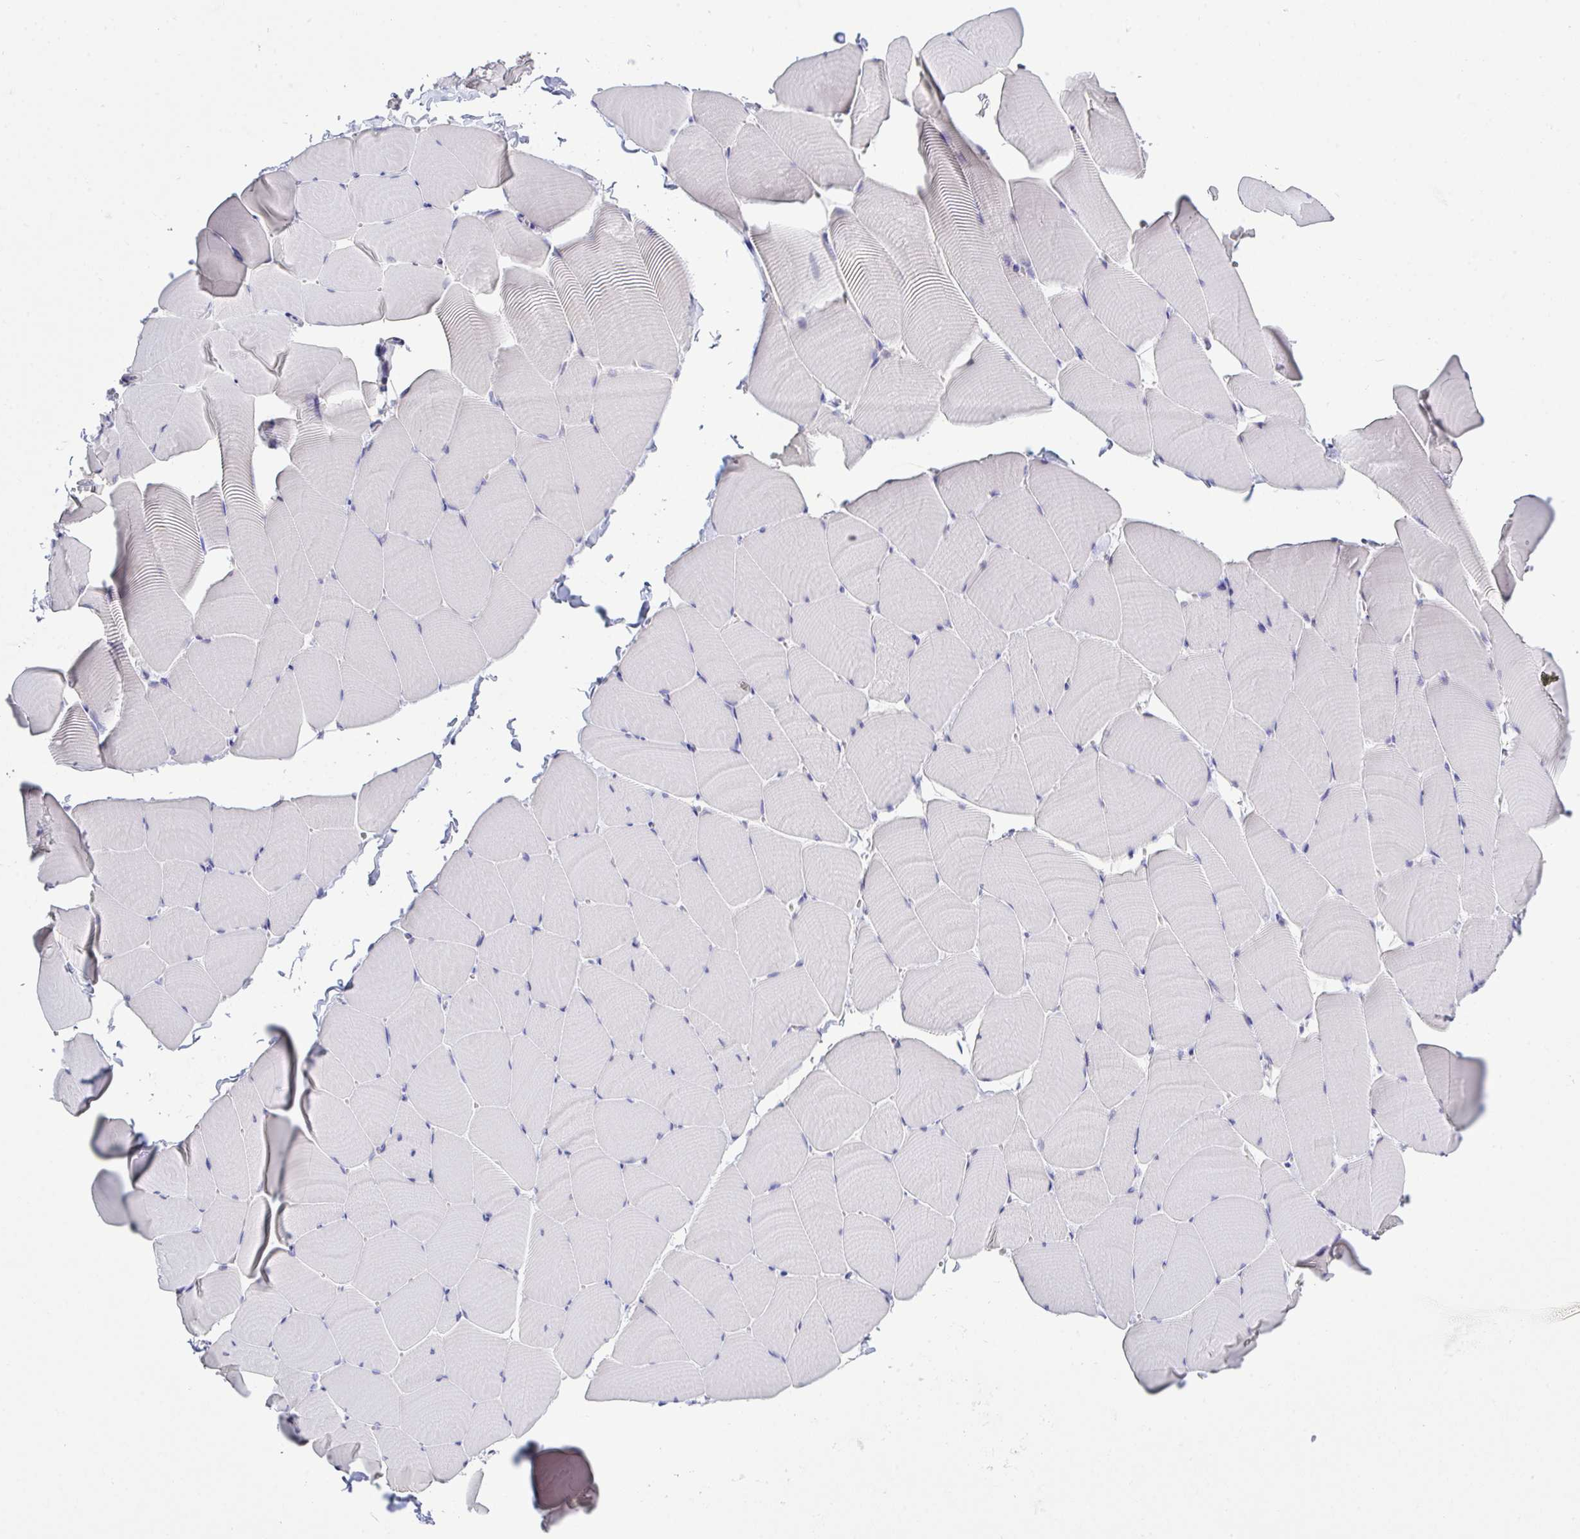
{"staining": {"intensity": "negative", "quantity": "none", "location": "none"}, "tissue": "skeletal muscle", "cell_type": "Myocytes", "image_type": "normal", "snomed": [{"axis": "morphology", "description": "Normal tissue, NOS"}, {"axis": "topography", "description": "Skeletal muscle"}], "caption": "DAB immunohistochemical staining of unremarkable human skeletal muscle reveals no significant staining in myocytes.", "gene": "LRRC58", "patient": {"sex": "male", "age": 25}}